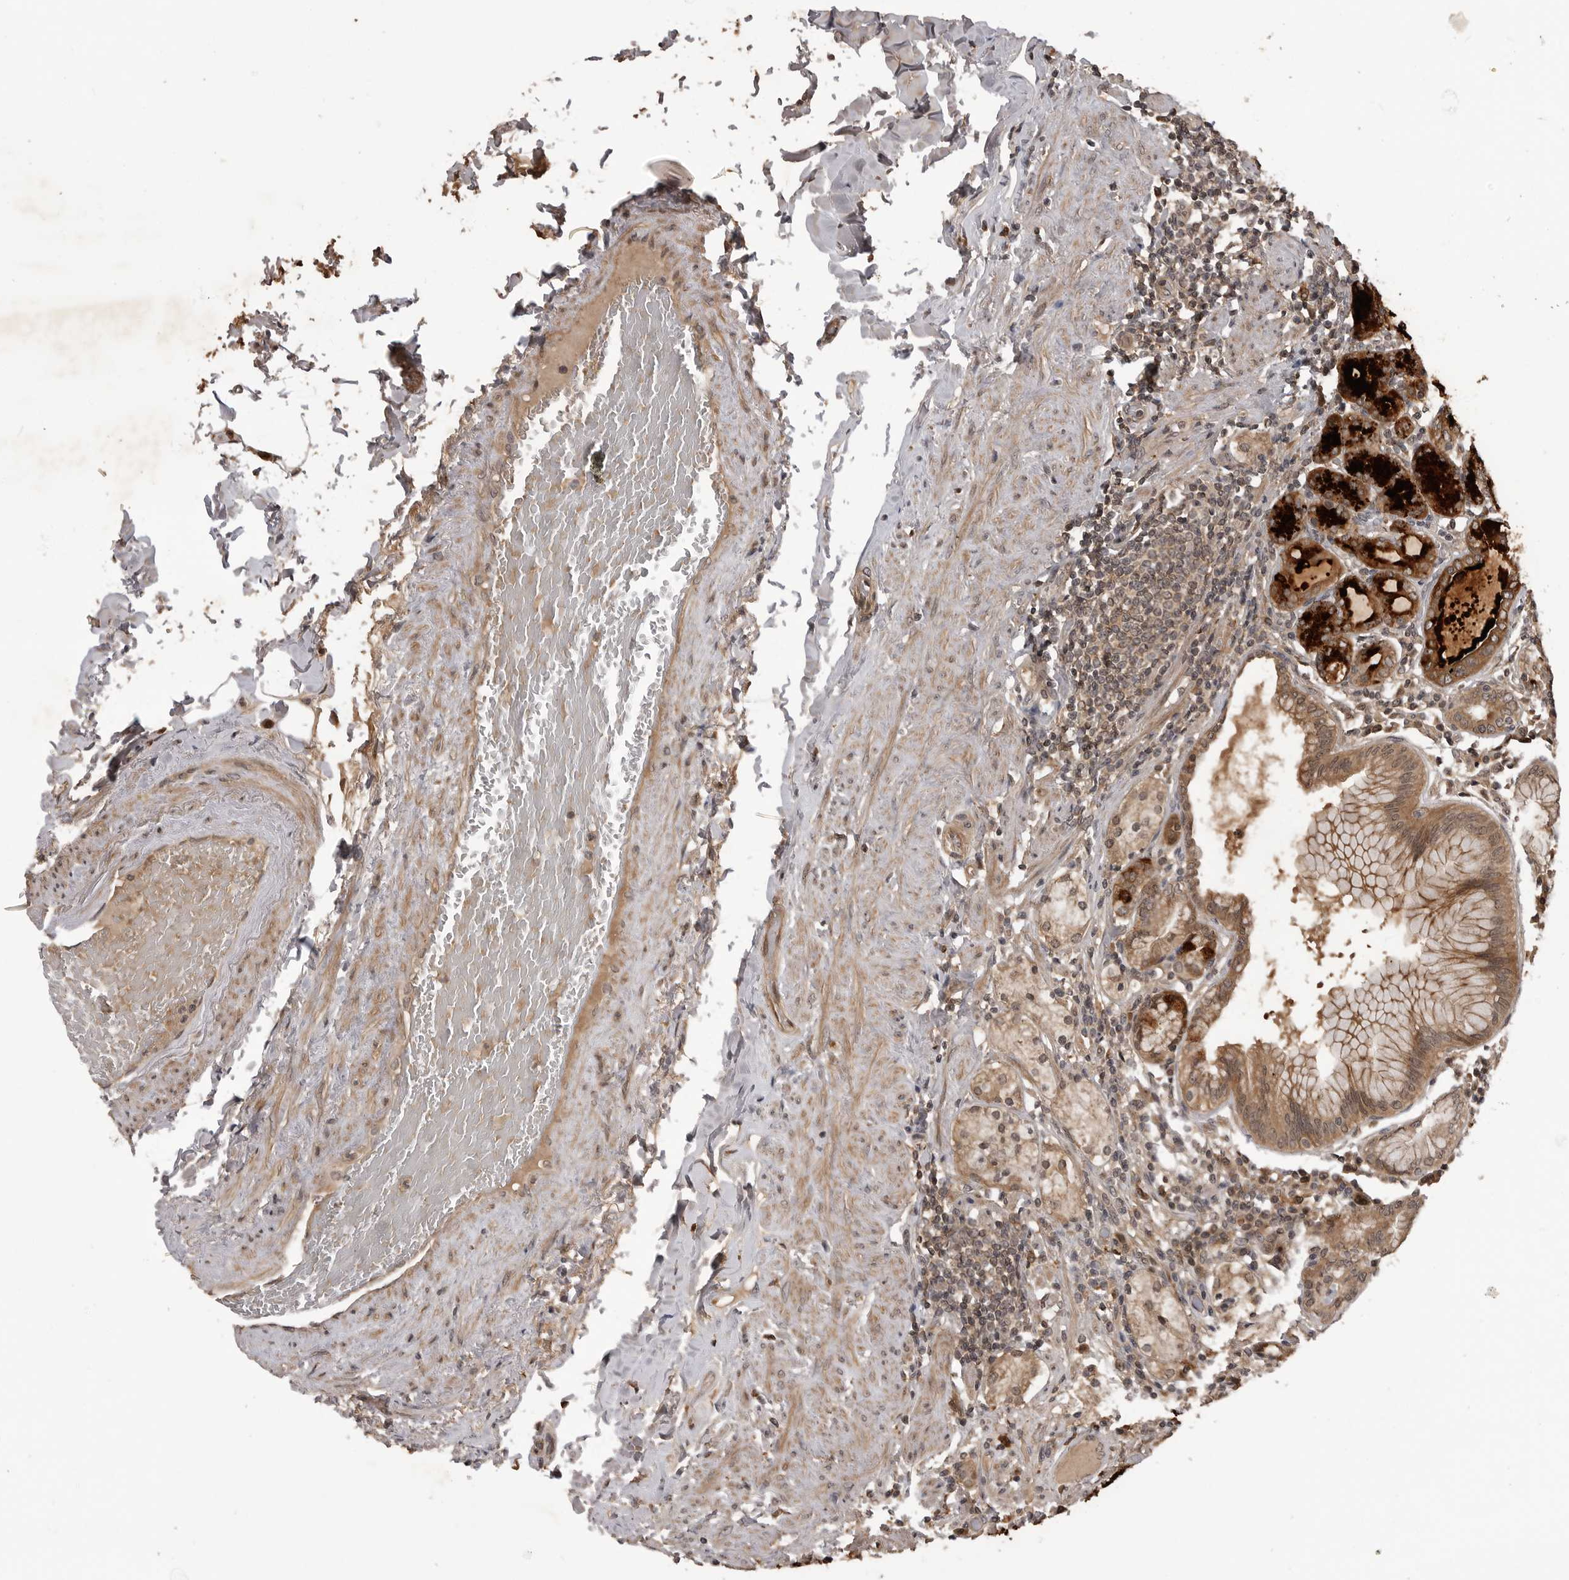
{"staining": {"intensity": "strong", "quantity": ">75%", "location": "cytoplasmic/membranous"}, "tissue": "stomach", "cell_type": "Glandular cells", "image_type": "normal", "snomed": [{"axis": "morphology", "description": "Normal tissue, NOS"}, {"axis": "topography", "description": "Stomach, lower"}], "caption": "Immunohistochemistry (IHC) histopathology image of normal stomach: human stomach stained using immunohistochemistry (IHC) exhibits high levels of strong protein expression localized specifically in the cytoplasmic/membranous of glandular cells, appearing as a cytoplasmic/membranous brown color.", "gene": "AKAP7", "patient": {"sex": "female", "age": 76}}